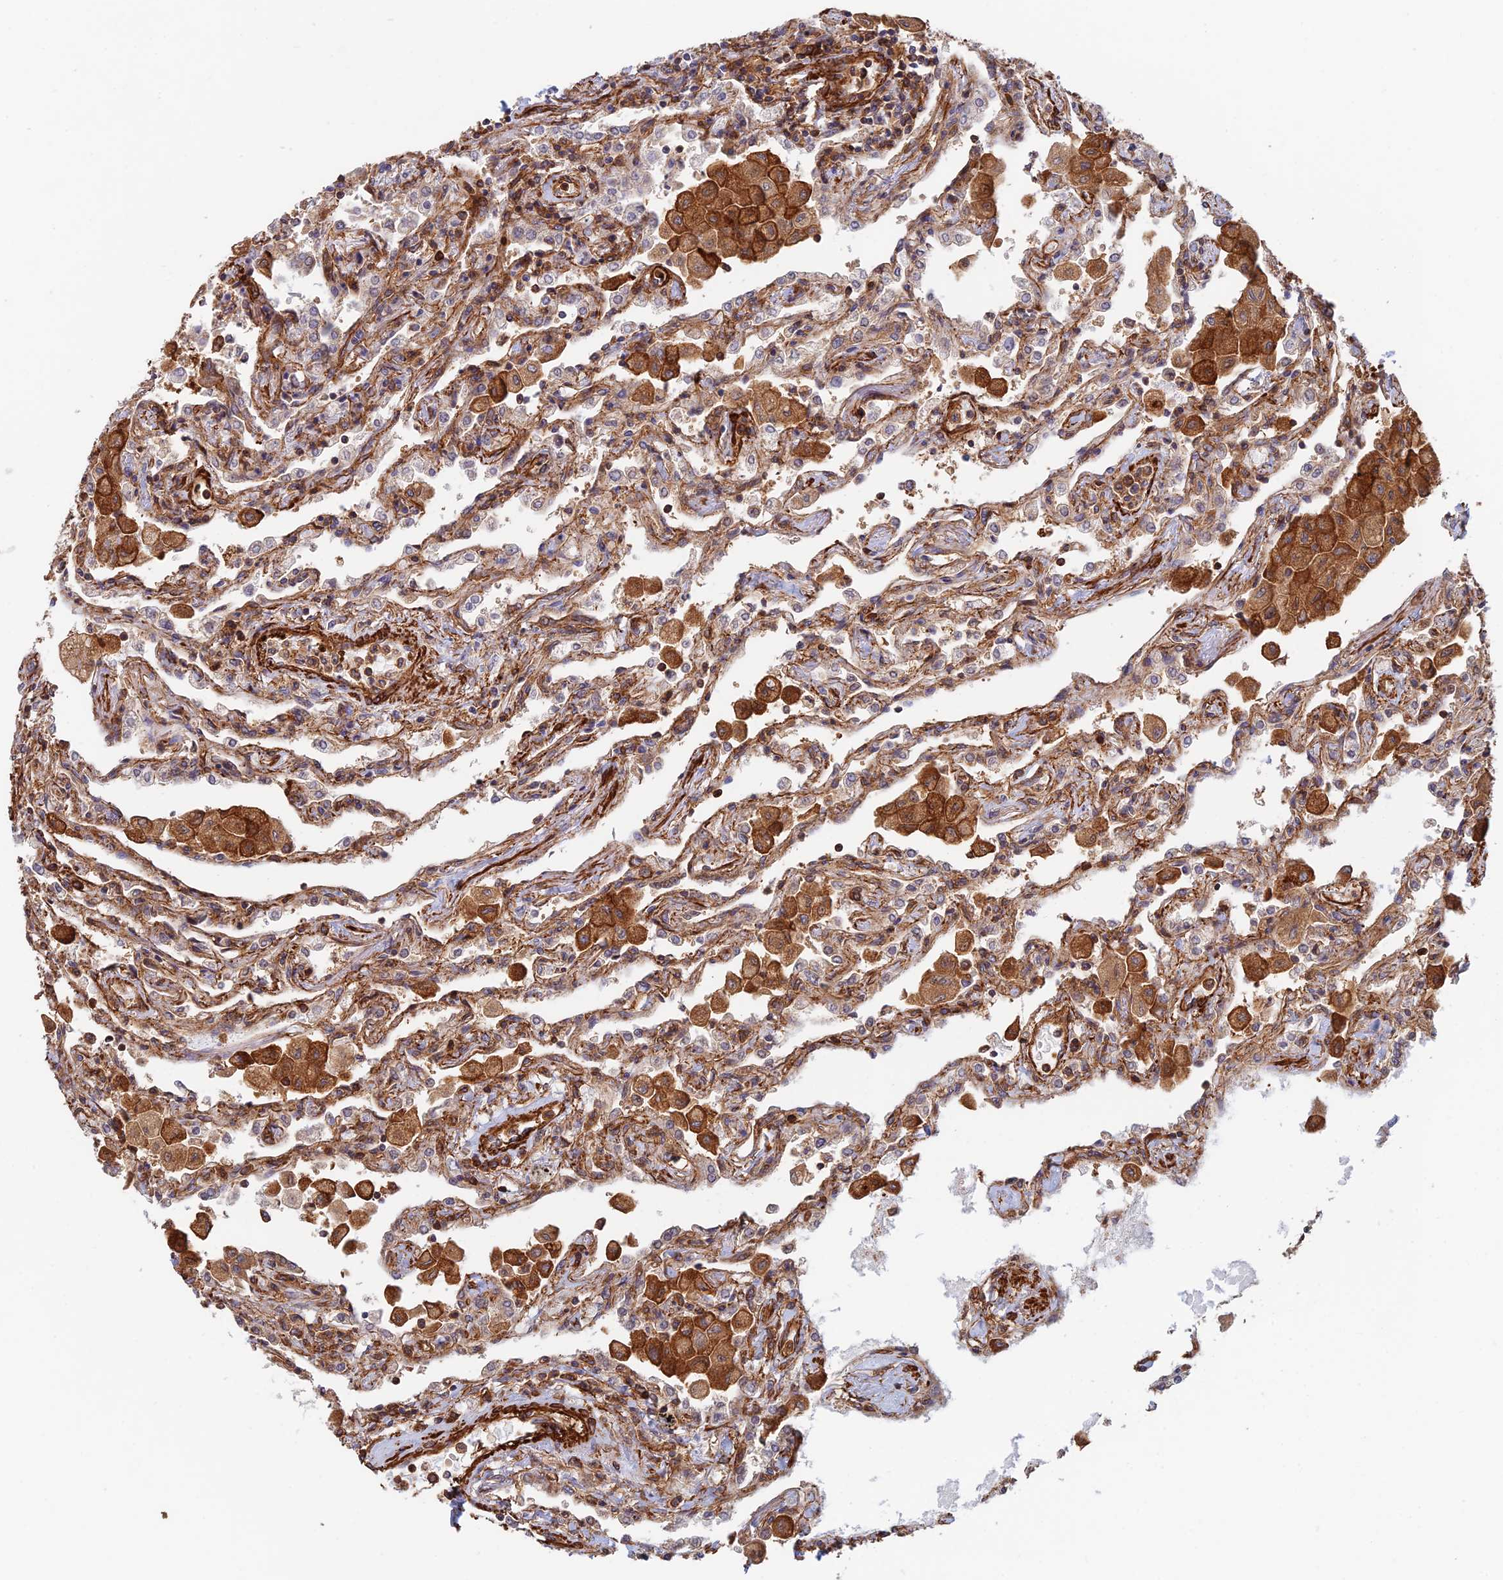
{"staining": {"intensity": "moderate", "quantity": ">75%", "location": "cytoplasmic/membranous"}, "tissue": "lung", "cell_type": "Alveolar cells", "image_type": "normal", "snomed": [{"axis": "morphology", "description": "Normal tissue, NOS"}, {"axis": "topography", "description": "Bronchus"}, {"axis": "topography", "description": "Lung"}], "caption": "Benign lung was stained to show a protein in brown. There is medium levels of moderate cytoplasmic/membranous positivity in approximately >75% of alveolar cells. (IHC, brightfield microscopy, high magnification).", "gene": "PAK4", "patient": {"sex": "female", "age": 49}}